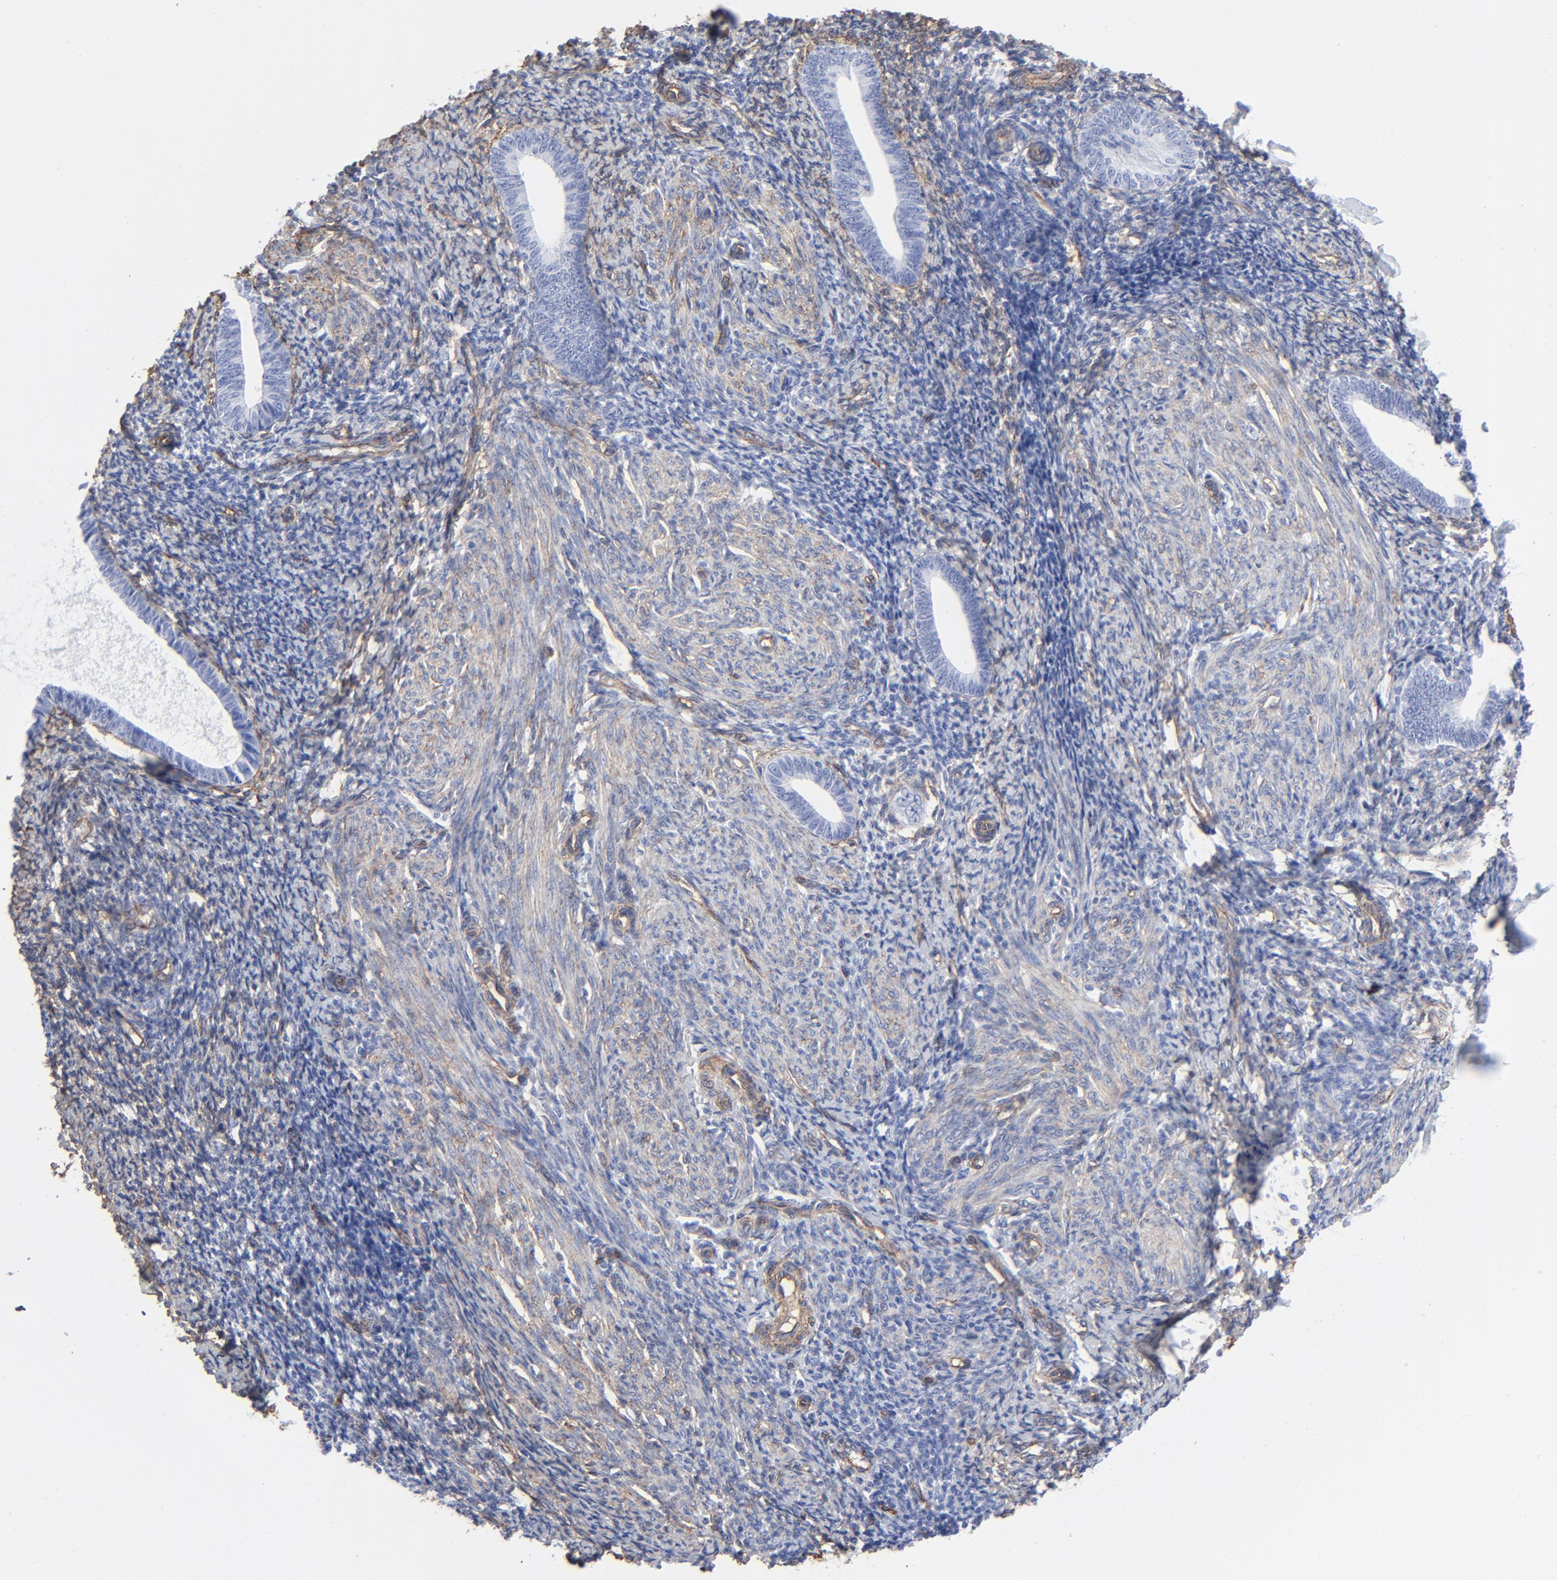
{"staining": {"intensity": "moderate", "quantity": ">75%", "location": "cytoplasmic/membranous"}, "tissue": "endometrium", "cell_type": "Cells in endometrial stroma", "image_type": "normal", "snomed": [{"axis": "morphology", "description": "Normal tissue, NOS"}, {"axis": "topography", "description": "Endometrium"}], "caption": "Protein analysis of benign endometrium reveals moderate cytoplasmic/membranous staining in approximately >75% of cells in endometrial stroma. (DAB IHC, brown staining for protein, blue staining for nuclei).", "gene": "CAV1", "patient": {"sex": "female", "age": 57}}